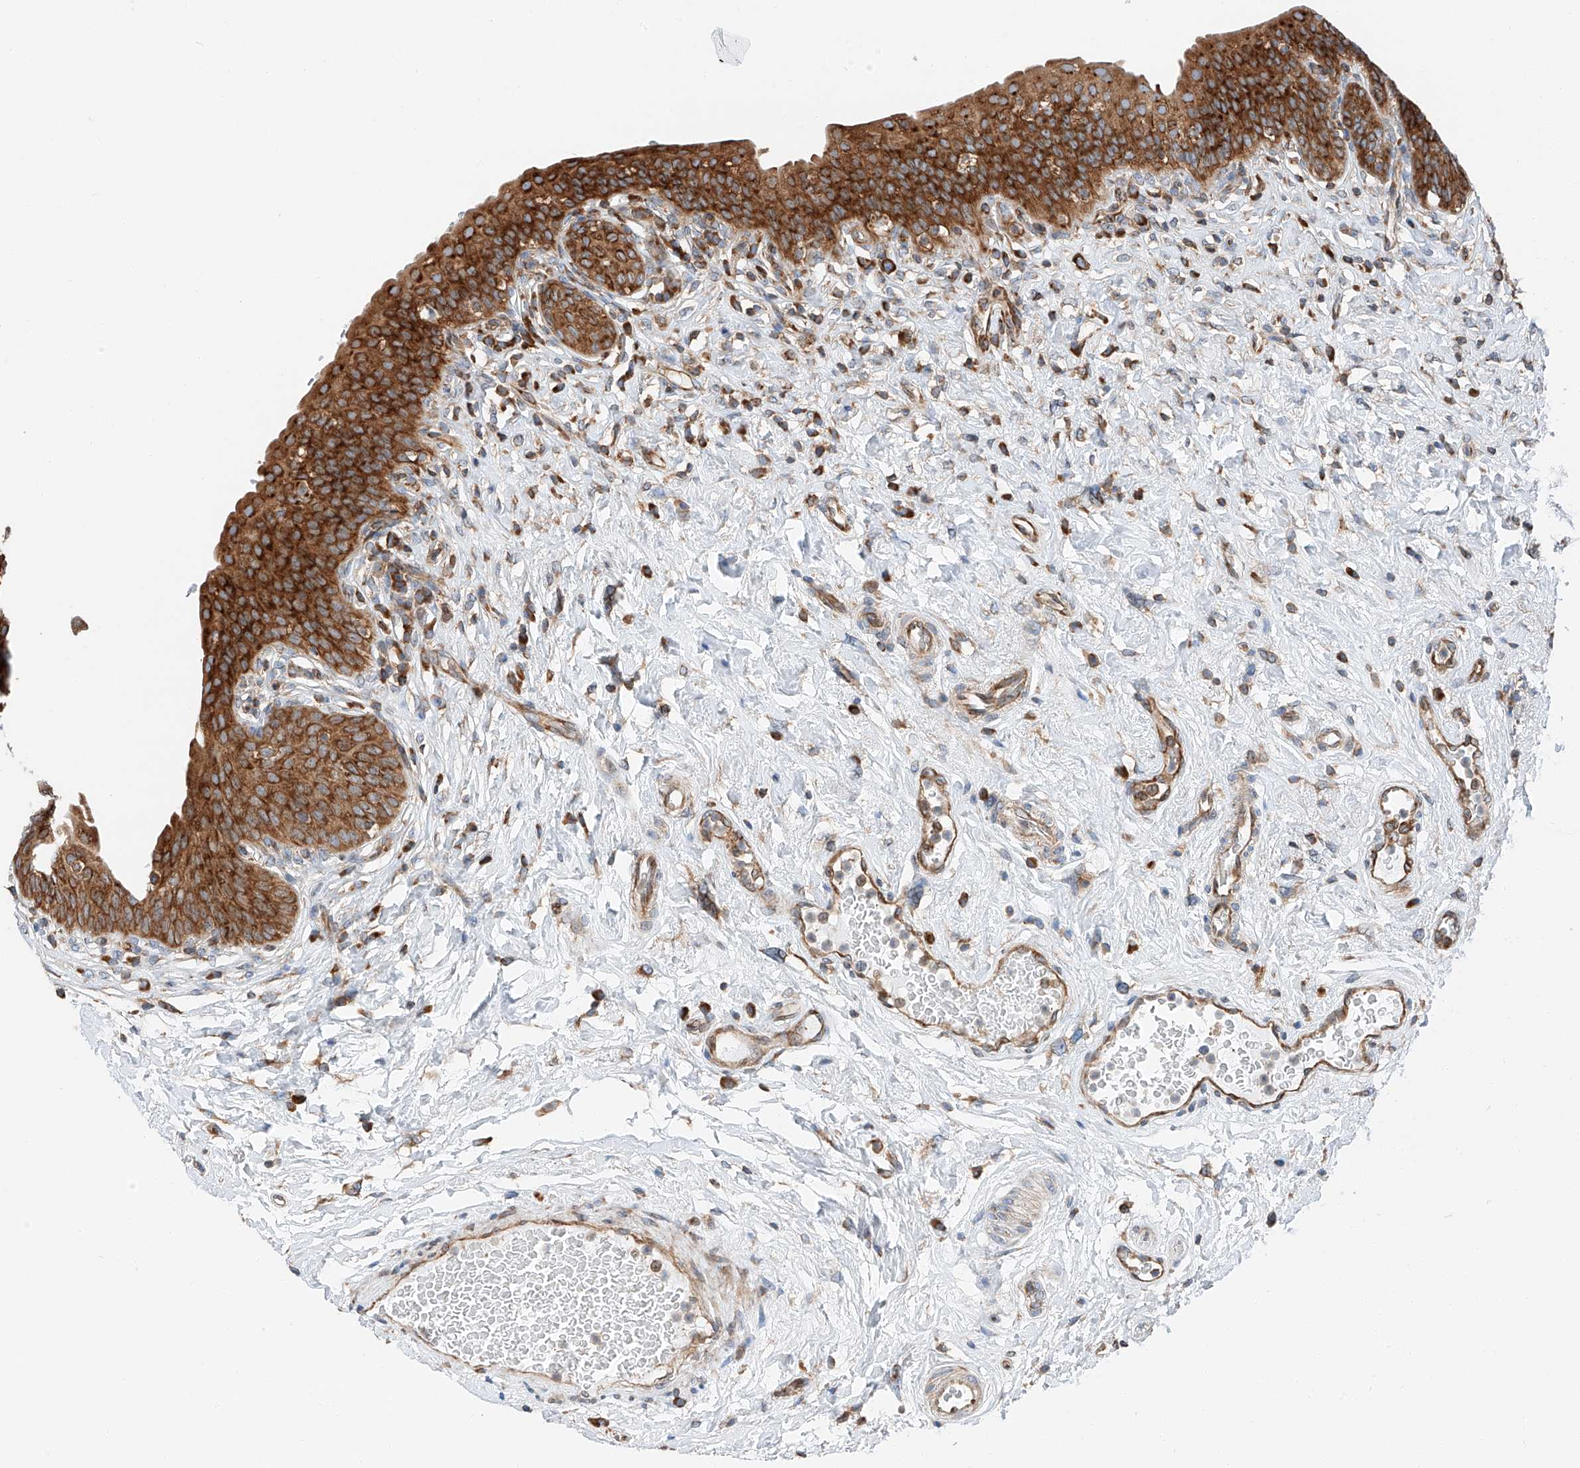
{"staining": {"intensity": "strong", "quantity": ">75%", "location": "cytoplasmic/membranous"}, "tissue": "urinary bladder", "cell_type": "Urothelial cells", "image_type": "normal", "snomed": [{"axis": "morphology", "description": "Normal tissue, NOS"}, {"axis": "topography", "description": "Urinary bladder"}], "caption": "Urinary bladder stained with immunohistochemistry exhibits strong cytoplasmic/membranous expression in approximately >75% of urothelial cells. (brown staining indicates protein expression, while blue staining denotes nuclei).", "gene": "ZC3H15", "patient": {"sex": "male", "age": 83}}